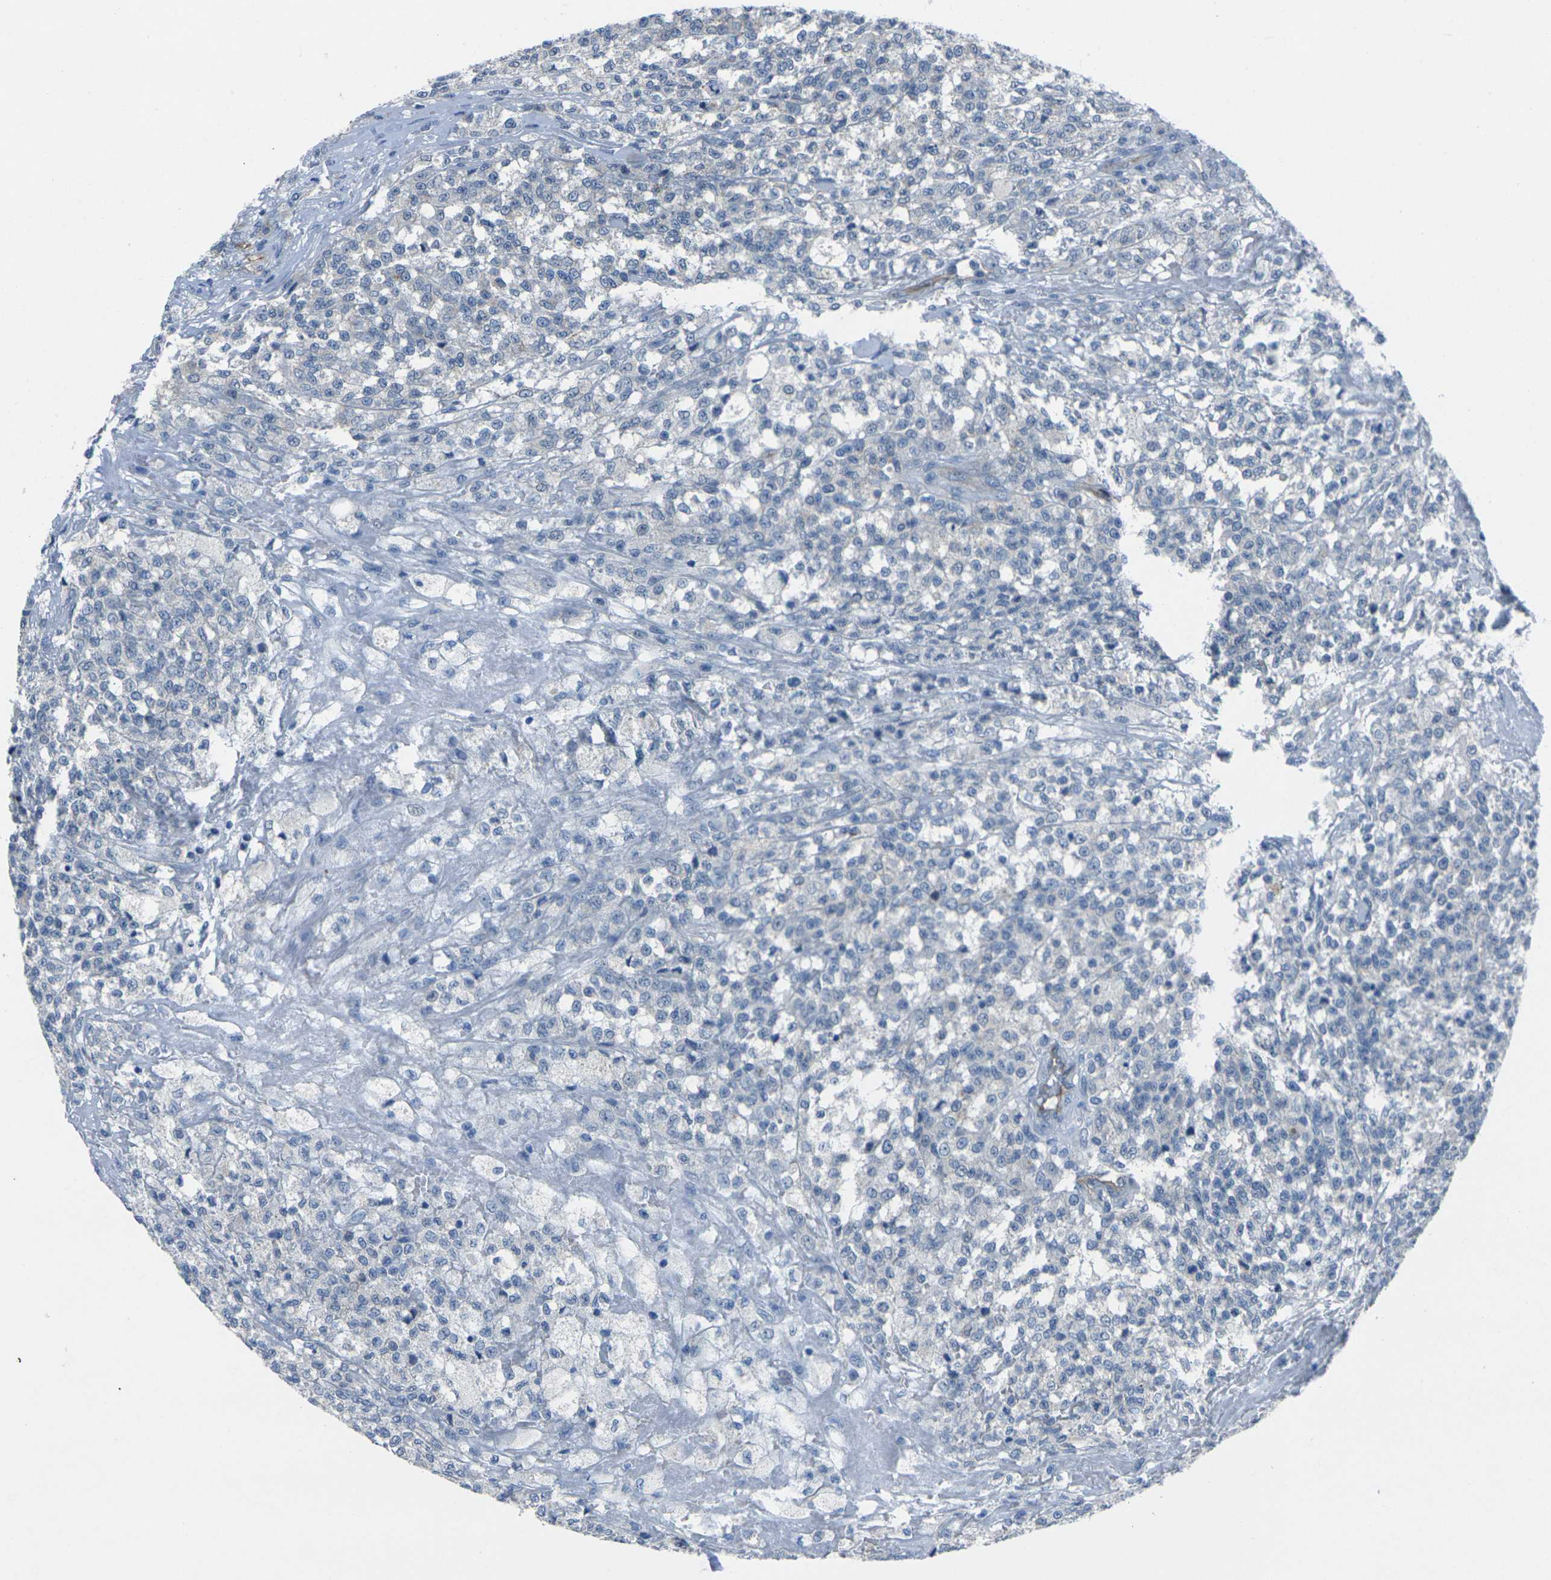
{"staining": {"intensity": "negative", "quantity": "none", "location": "none"}, "tissue": "testis cancer", "cell_type": "Tumor cells", "image_type": "cancer", "snomed": [{"axis": "morphology", "description": "Seminoma, NOS"}, {"axis": "topography", "description": "Testis"}], "caption": "A photomicrograph of testis cancer stained for a protein demonstrates no brown staining in tumor cells.", "gene": "HSPA12B", "patient": {"sex": "male", "age": 59}}